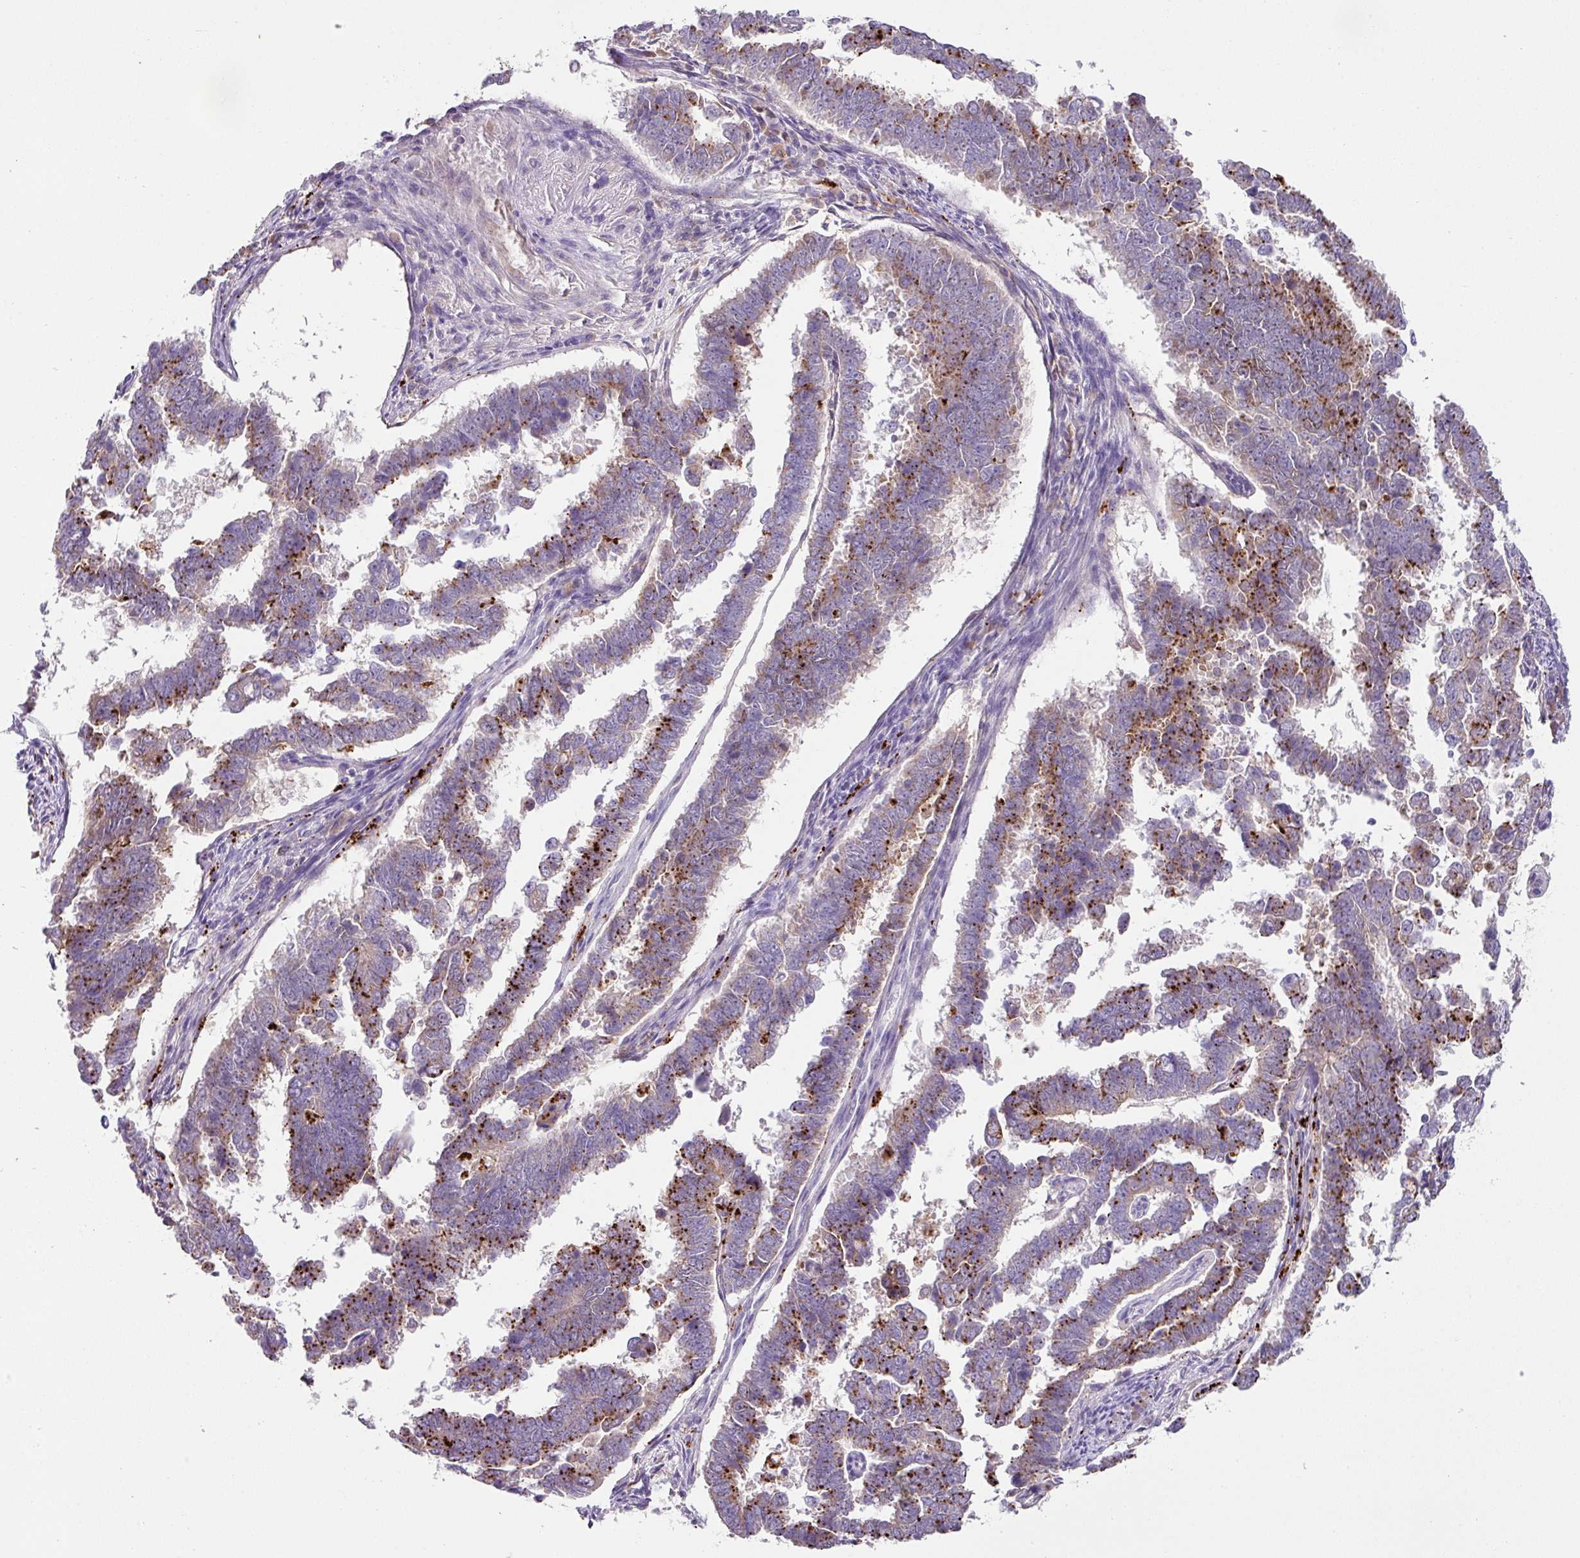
{"staining": {"intensity": "strong", "quantity": "<25%", "location": "cytoplasmic/membranous"}, "tissue": "endometrial cancer", "cell_type": "Tumor cells", "image_type": "cancer", "snomed": [{"axis": "morphology", "description": "Adenocarcinoma, NOS"}, {"axis": "topography", "description": "Endometrium"}], "caption": "Immunohistochemical staining of human endometrial adenocarcinoma exhibits medium levels of strong cytoplasmic/membranous protein positivity in approximately <25% of tumor cells.", "gene": "PLEKHH3", "patient": {"sex": "female", "age": 75}}